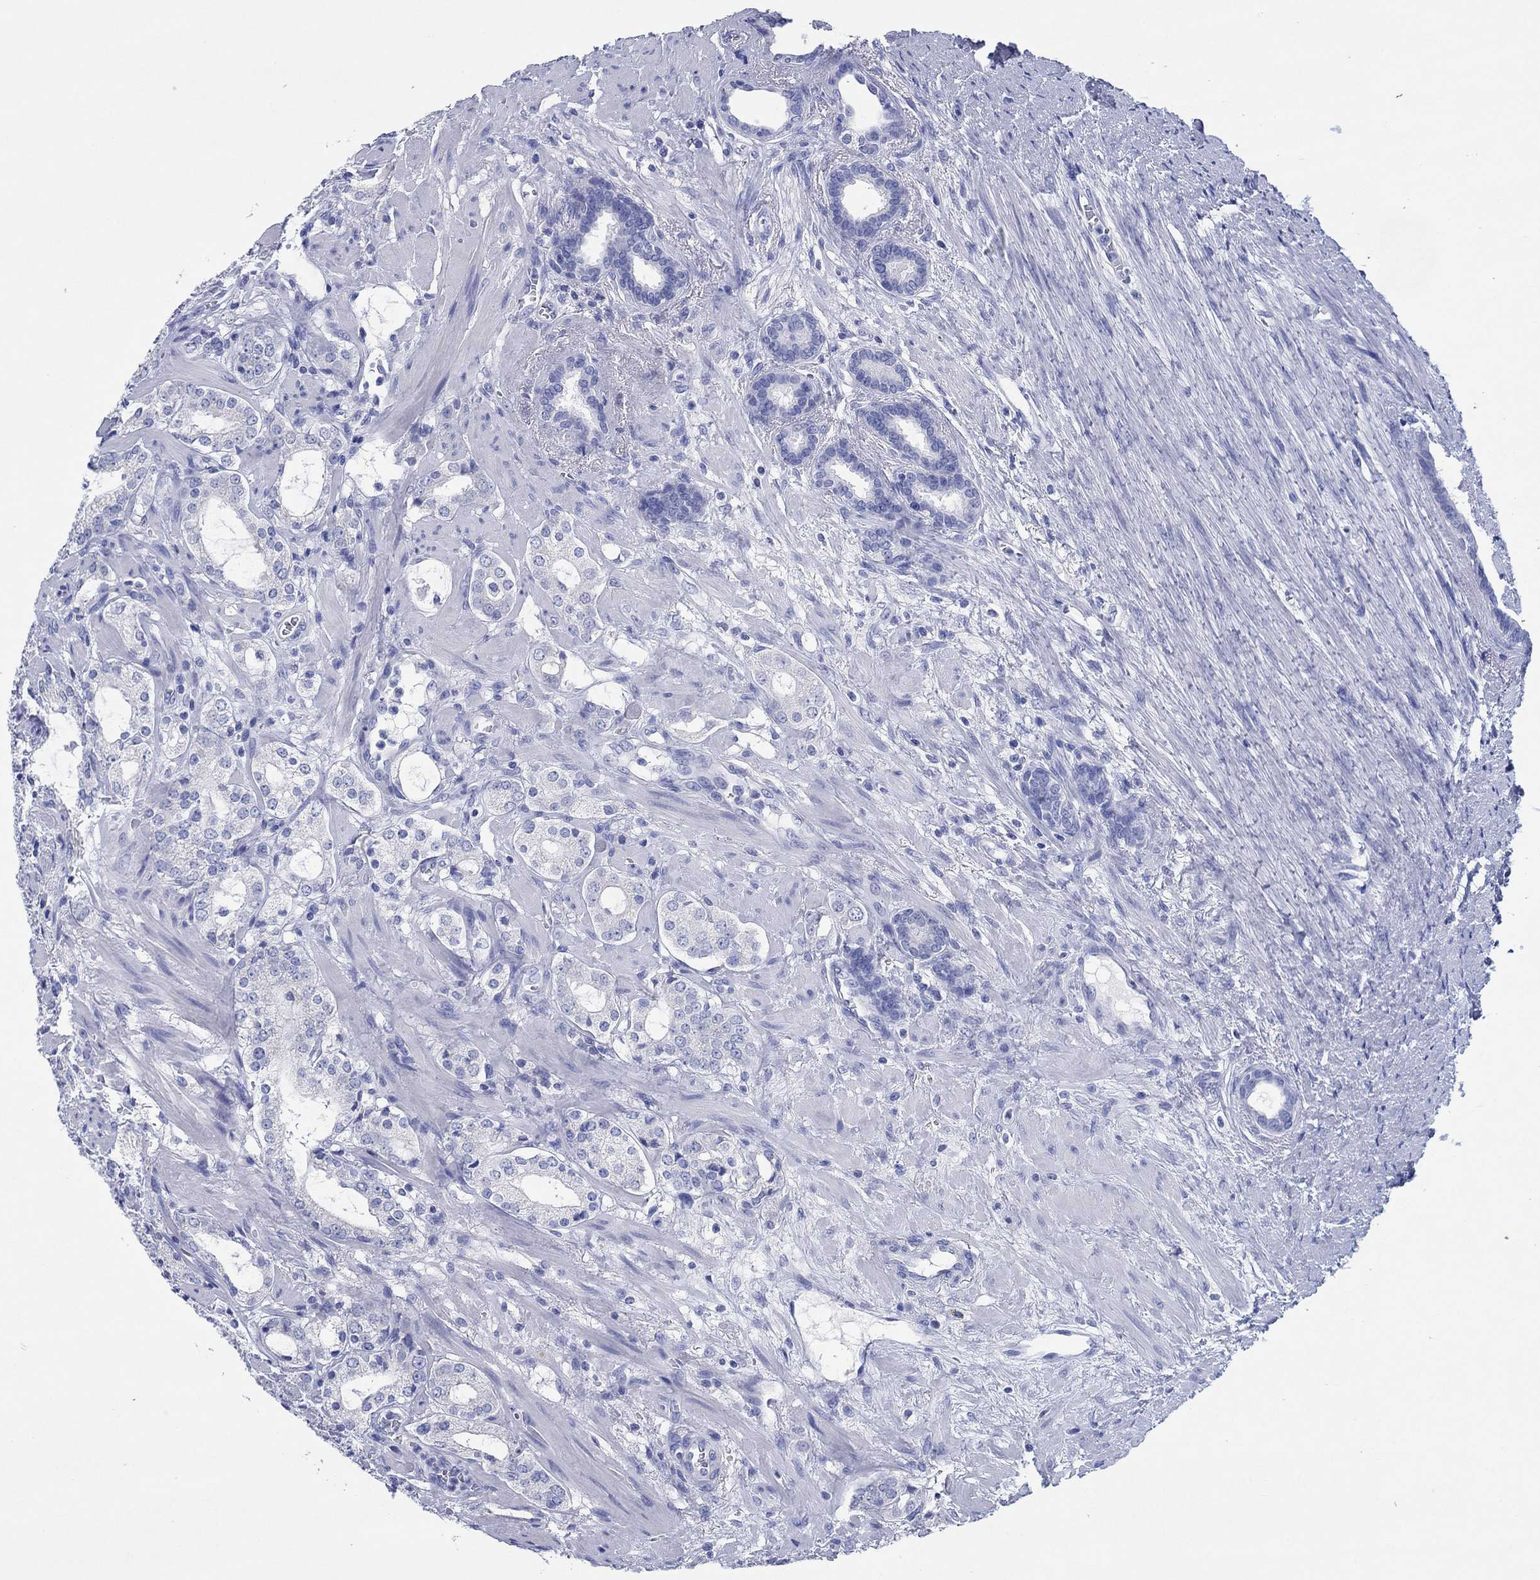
{"staining": {"intensity": "negative", "quantity": "none", "location": "none"}, "tissue": "prostate cancer", "cell_type": "Tumor cells", "image_type": "cancer", "snomed": [{"axis": "morphology", "description": "Adenocarcinoma, NOS"}, {"axis": "topography", "description": "Prostate"}], "caption": "Prostate cancer was stained to show a protein in brown. There is no significant expression in tumor cells.", "gene": "HCRT", "patient": {"sex": "male", "age": 66}}